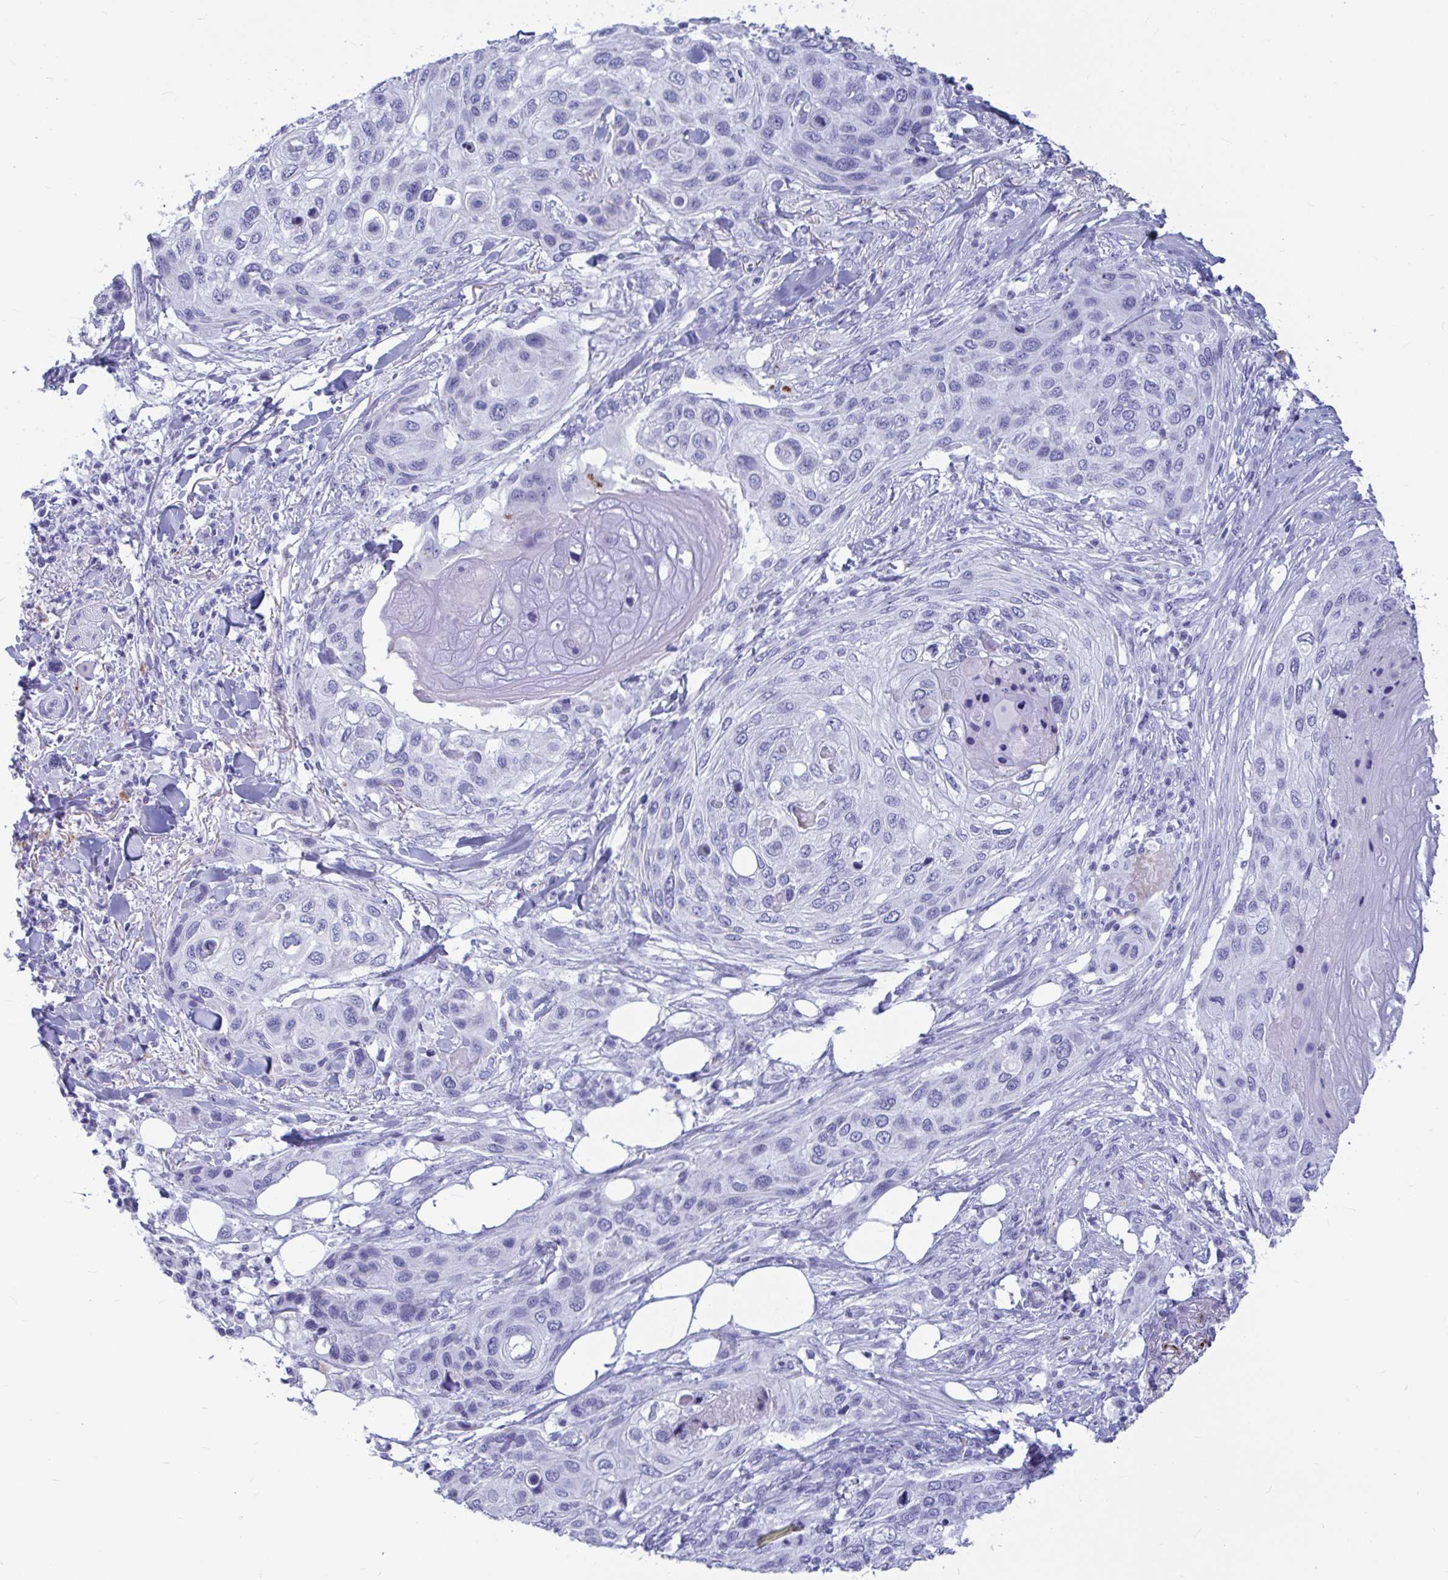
{"staining": {"intensity": "negative", "quantity": "none", "location": "none"}, "tissue": "skin cancer", "cell_type": "Tumor cells", "image_type": "cancer", "snomed": [{"axis": "morphology", "description": "Squamous cell carcinoma, NOS"}, {"axis": "topography", "description": "Skin"}], "caption": "An image of squamous cell carcinoma (skin) stained for a protein displays no brown staining in tumor cells.", "gene": "OR5J2", "patient": {"sex": "female", "age": 87}}